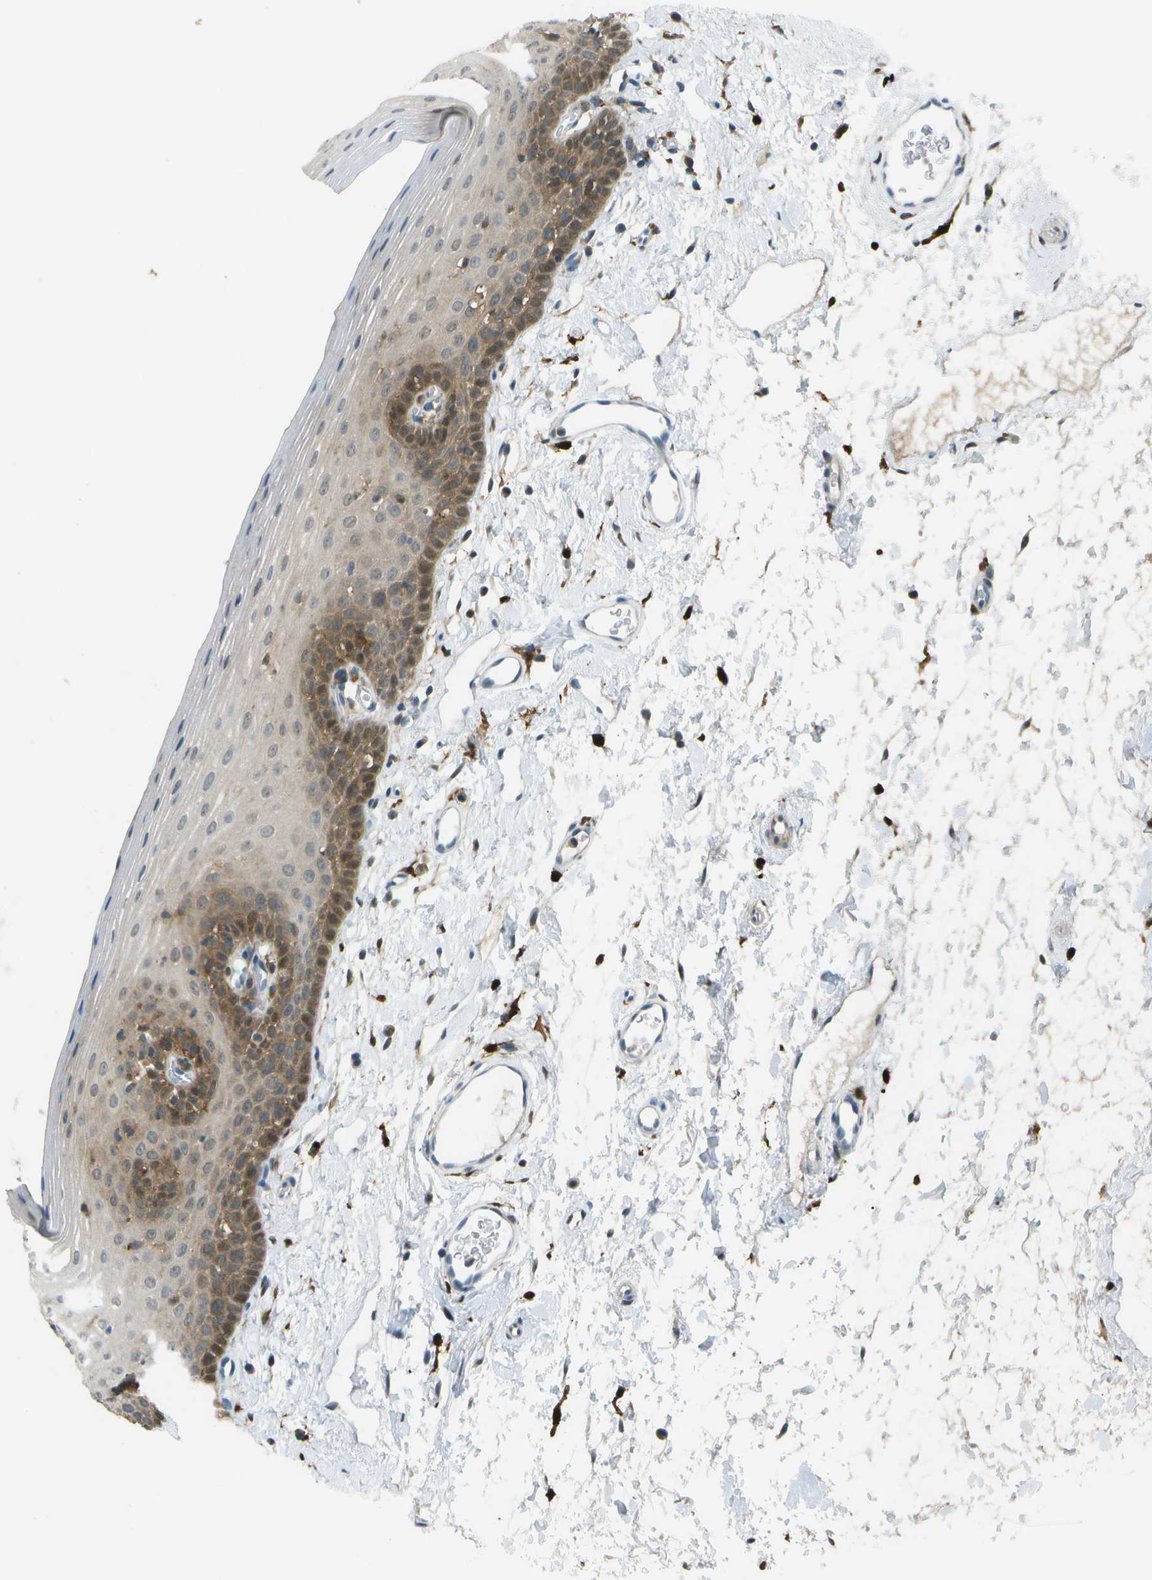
{"staining": {"intensity": "moderate", "quantity": "25%-75%", "location": "cytoplasmic/membranous"}, "tissue": "oral mucosa", "cell_type": "Squamous epithelial cells", "image_type": "normal", "snomed": [{"axis": "morphology", "description": "Normal tissue, NOS"}, {"axis": "topography", "description": "Oral tissue"}], "caption": "Immunohistochemical staining of unremarkable human oral mucosa exhibits moderate cytoplasmic/membranous protein expression in about 25%-75% of squamous epithelial cells.", "gene": "CDH23", "patient": {"sex": "male", "age": 66}}